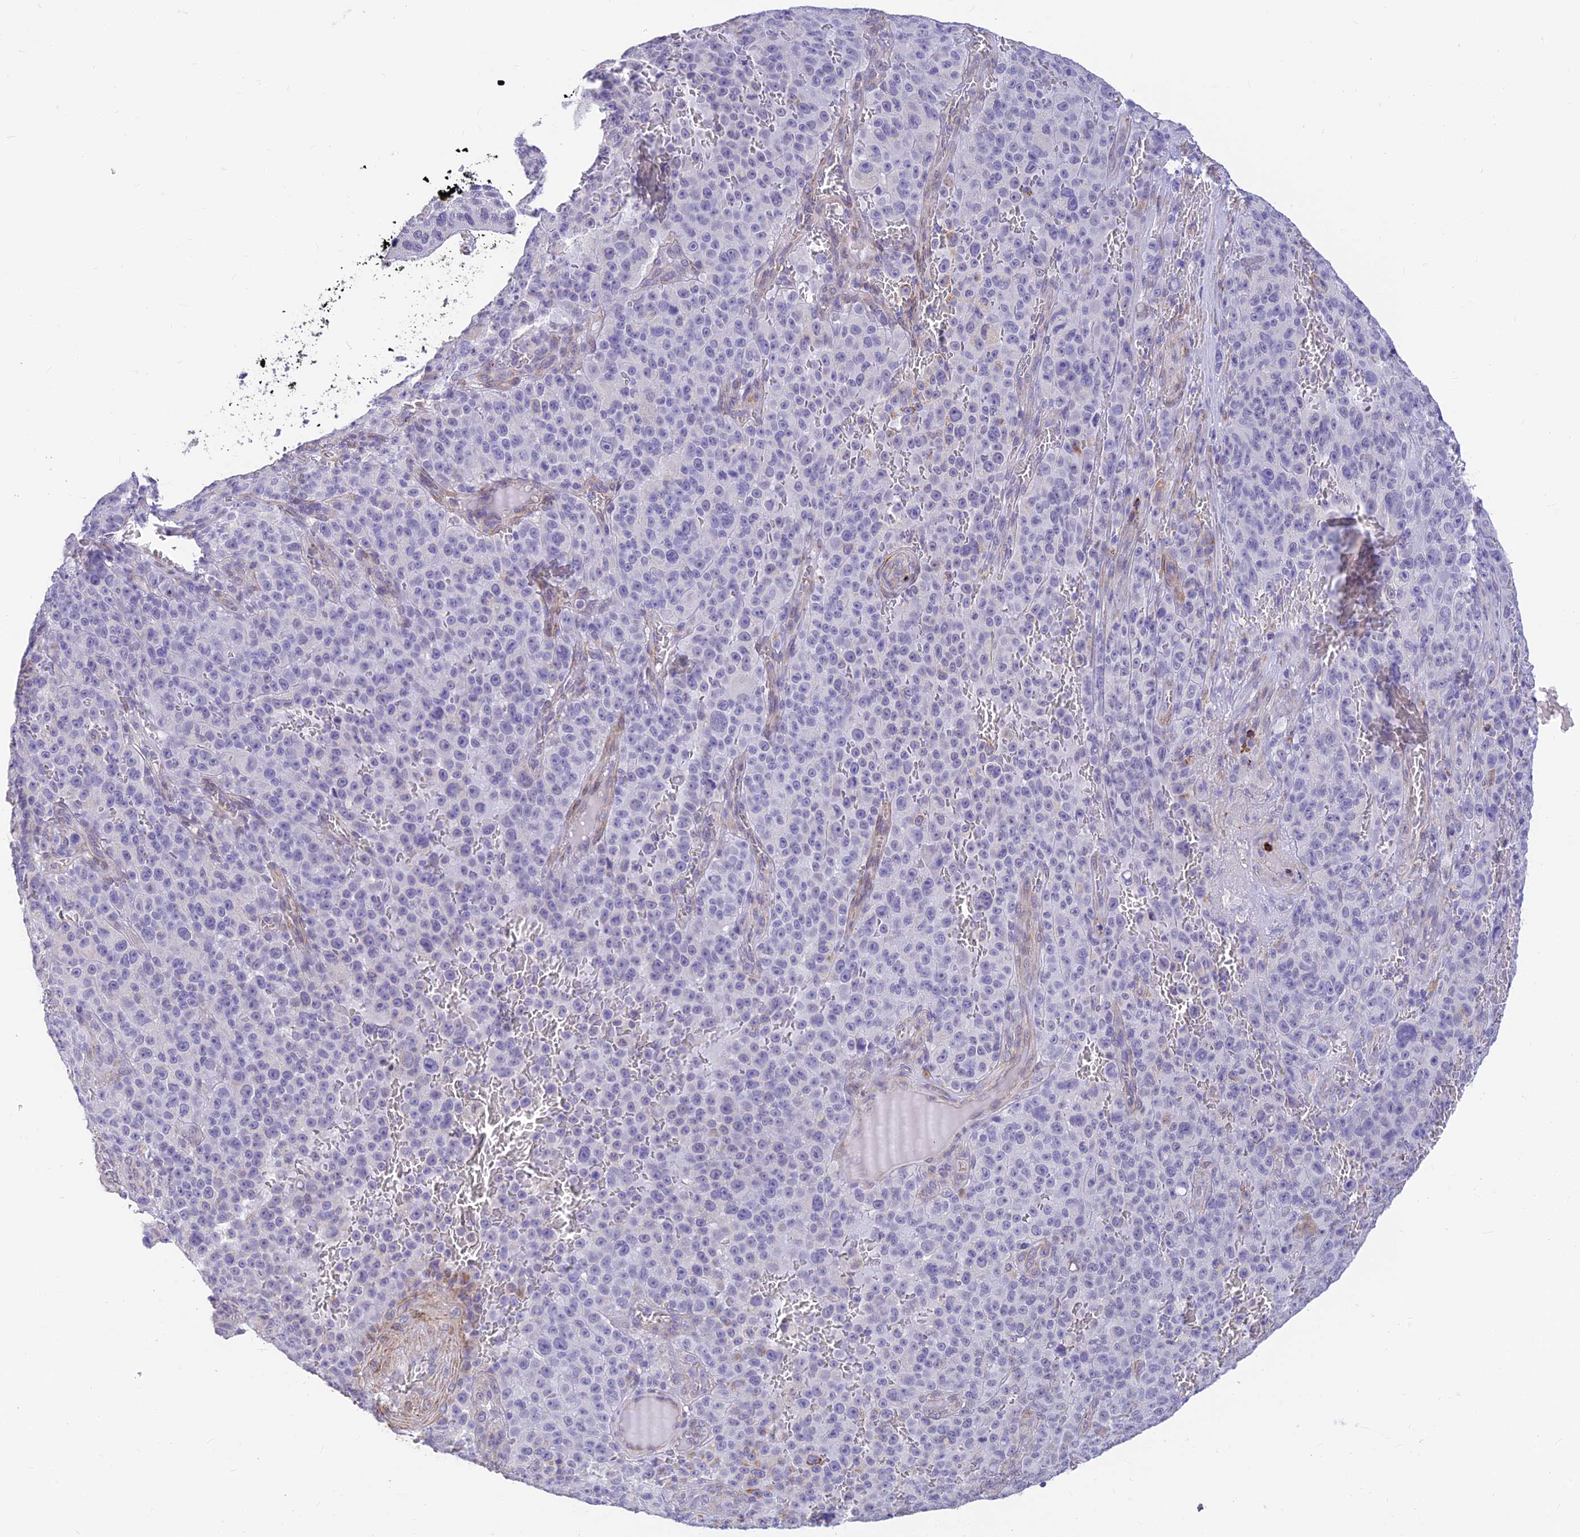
{"staining": {"intensity": "negative", "quantity": "none", "location": "none"}, "tissue": "melanoma", "cell_type": "Tumor cells", "image_type": "cancer", "snomed": [{"axis": "morphology", "description": "Malignant melanoma, NOS"}, {"axis": "topography", "description": "Skin"}], "caption": "Photomicrograph shows no protein positivity in tumor cells of malignant melanoma tissue. (Brightfield microscopy of DAB immunohistochemistry (IHC) at high magnification).", "gene": "ALDH1L2", "patient": {"sex": "female", "age": 82}}